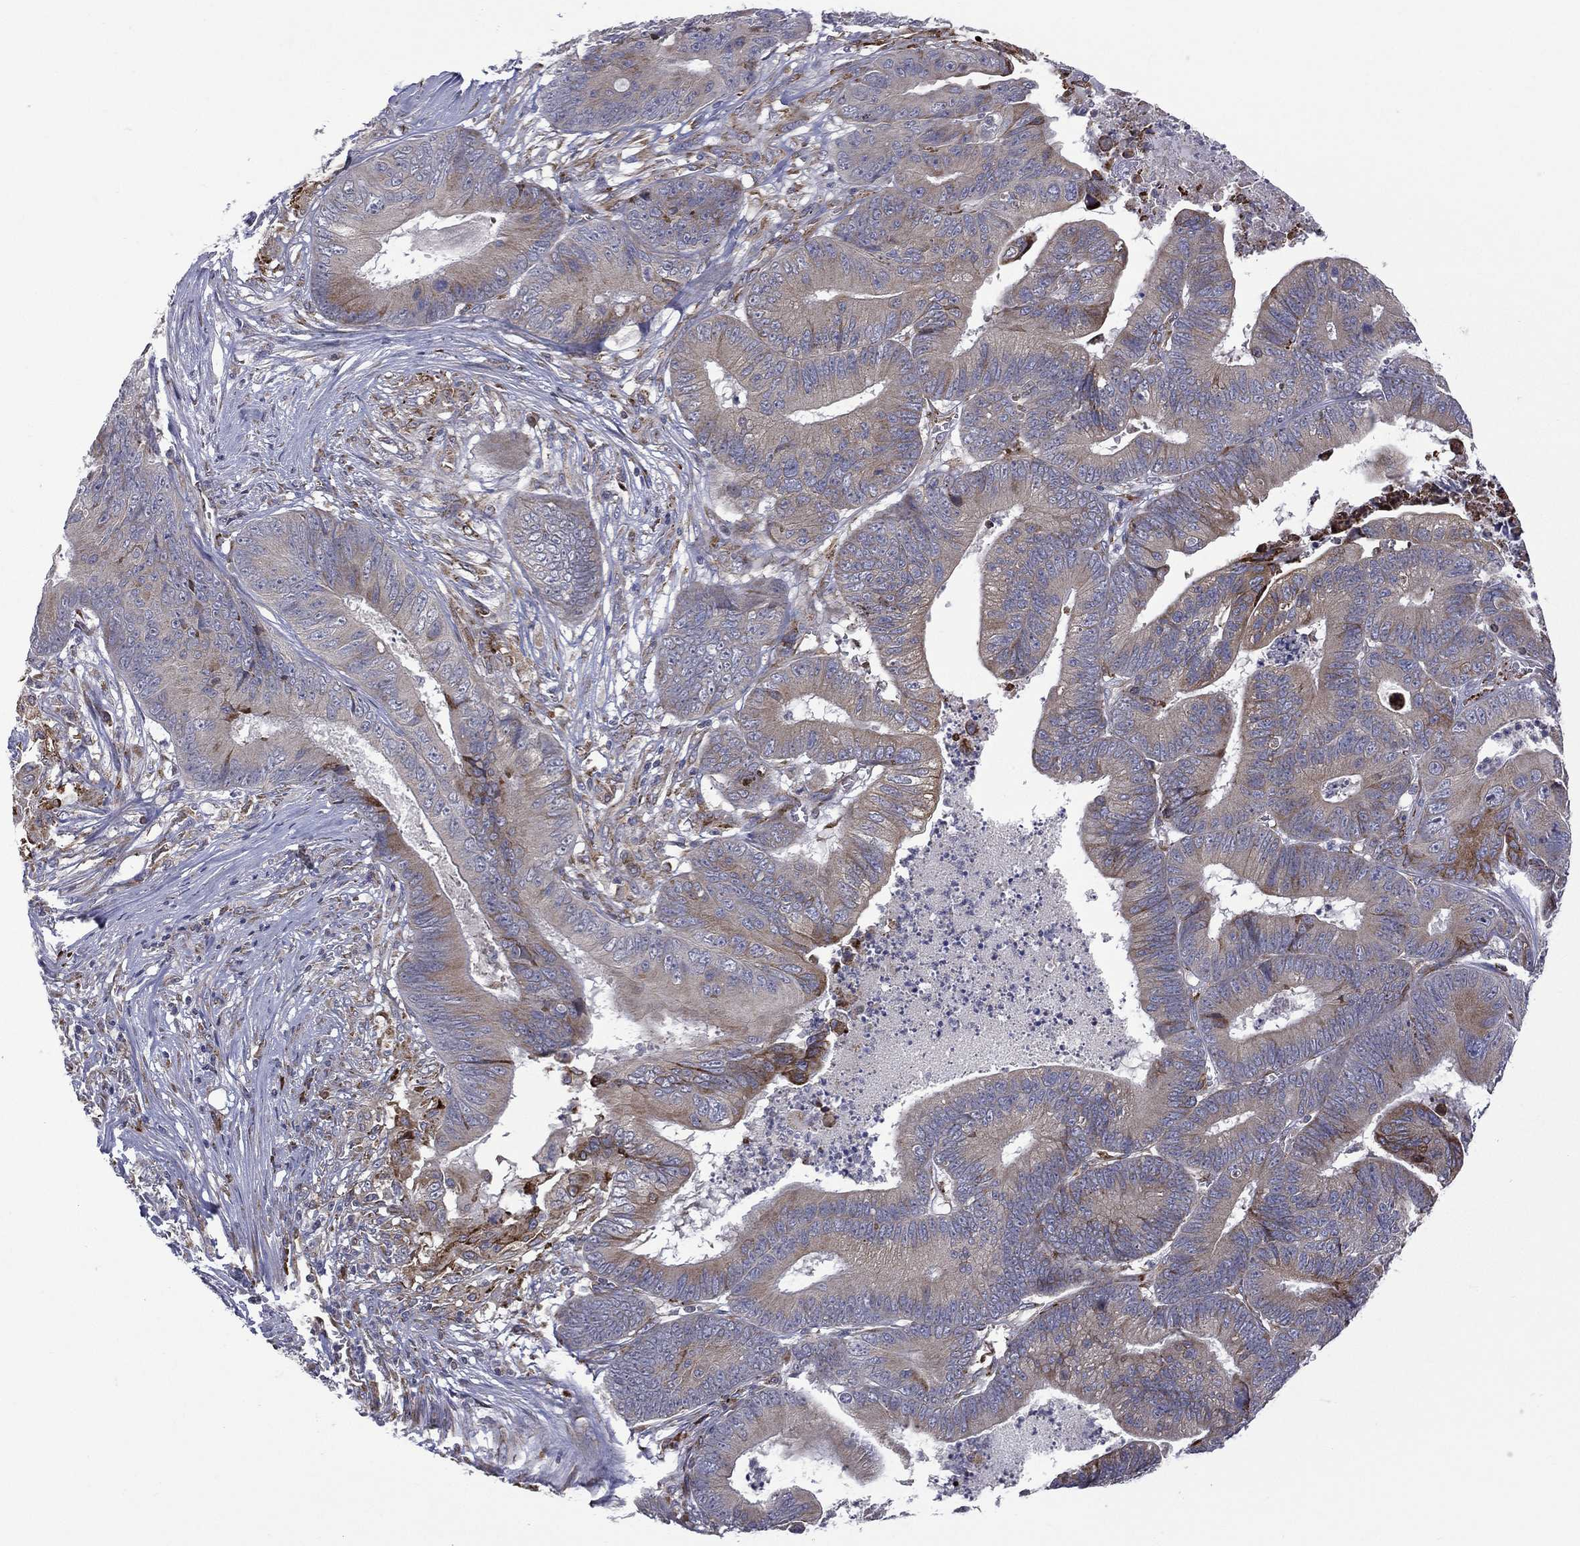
{"staining": {"intensity": "moderate", "quantity": "<25%", "location": "cytoplasmic/membranous"}, "tissue": "colorectal cancer", "cell_type": "Tumor cells", "image_type": "cancer", "snomed": [{"axis": "morphology", "description": "Adenocarcinoma, NOS"}, {"axis": "topography", "description": "Colon"}], "caption": "Brown immunohistochemical staining in human colorectal cancer (adenocarcinoma) exhibits moderate cytoplasmic/membranous positivity in about <25% of tumor cells.", "gene": "C20orf96", "patient": {"sex": "male", "age": 84}}